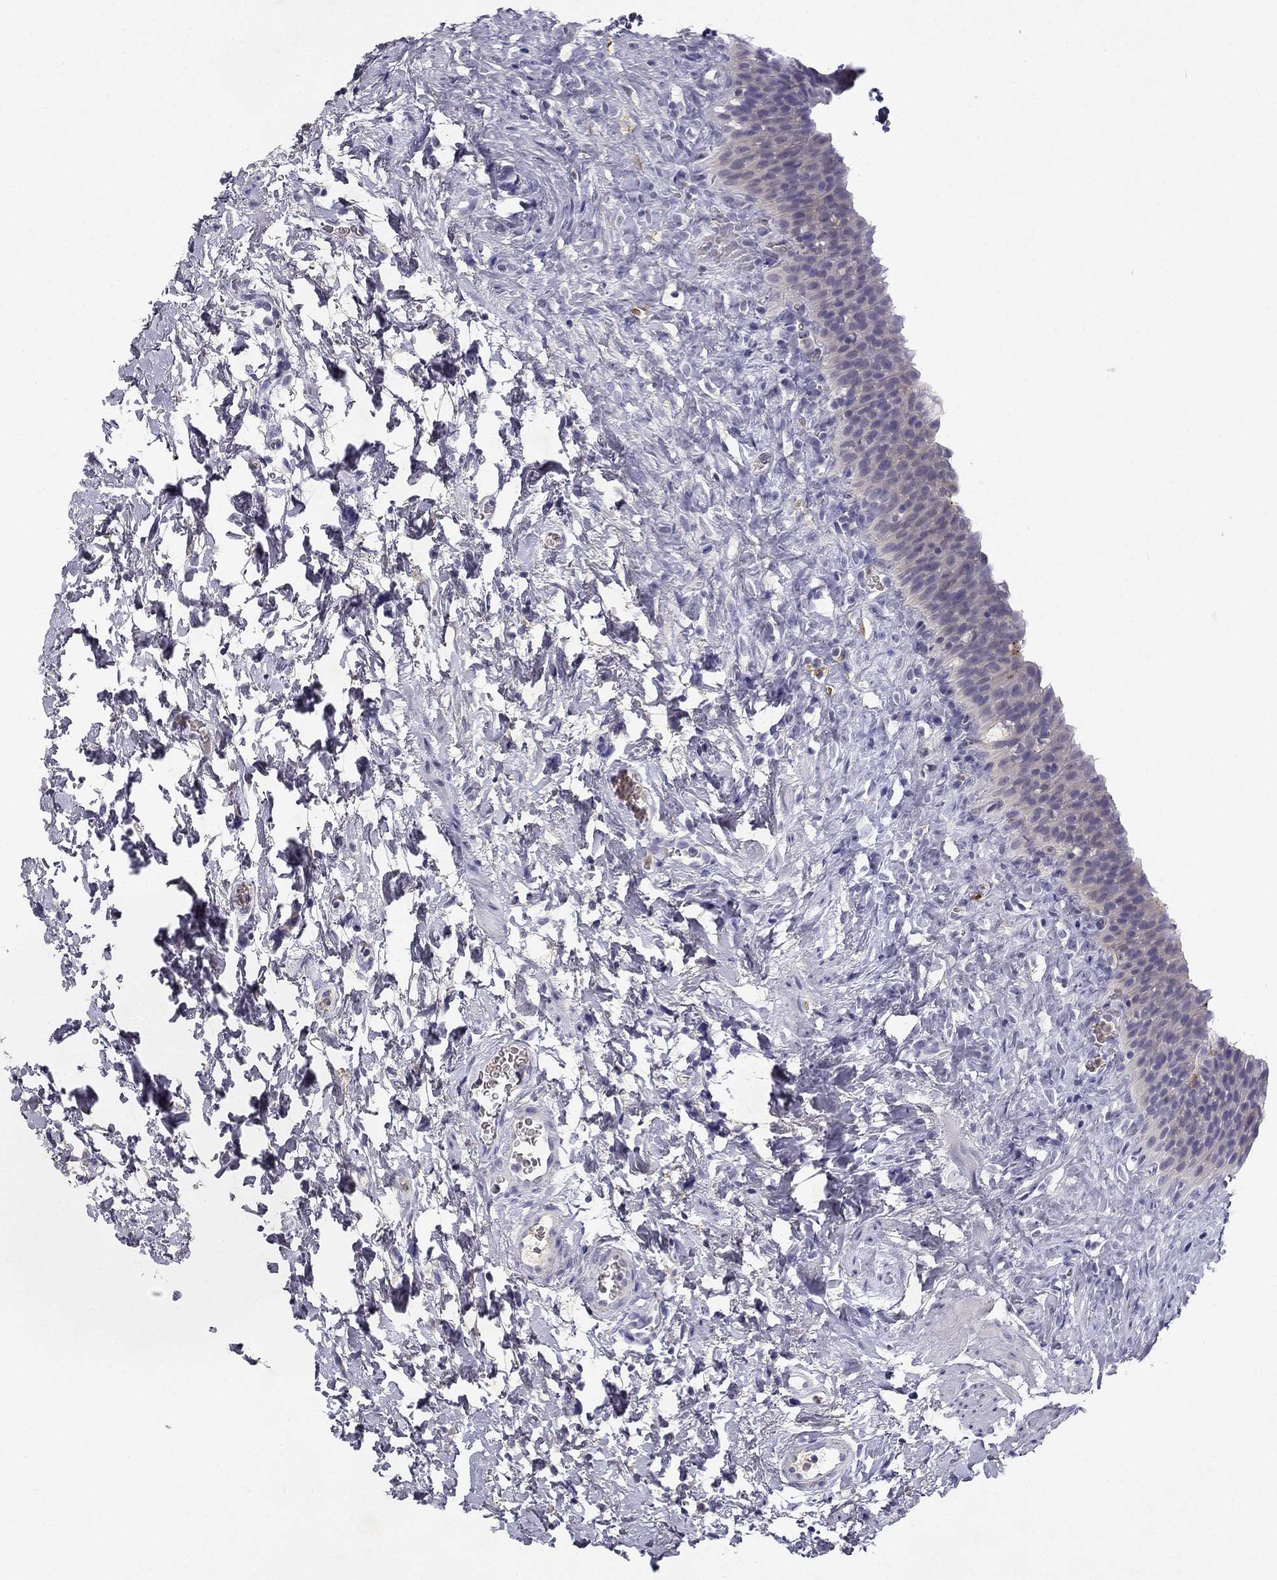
{"staining": {"intensity": "negative", "quantity": "none", "location": "none"}, "tissue": "urinary bladder", "cell_type": "Urothelial cells", "image_type": "normal", "snomed": [{"axis": "morphology", "description": "Normal tissue, NOS"}, {"axis": "topography", "description": "Urinary bladder"}], "caption": "This is an IHC micrograph of normal human urinary bladder. There is no expression in urothelial cells.", "gene": "SLC6A4", "patient": {"sex": "male", "age": 76}}